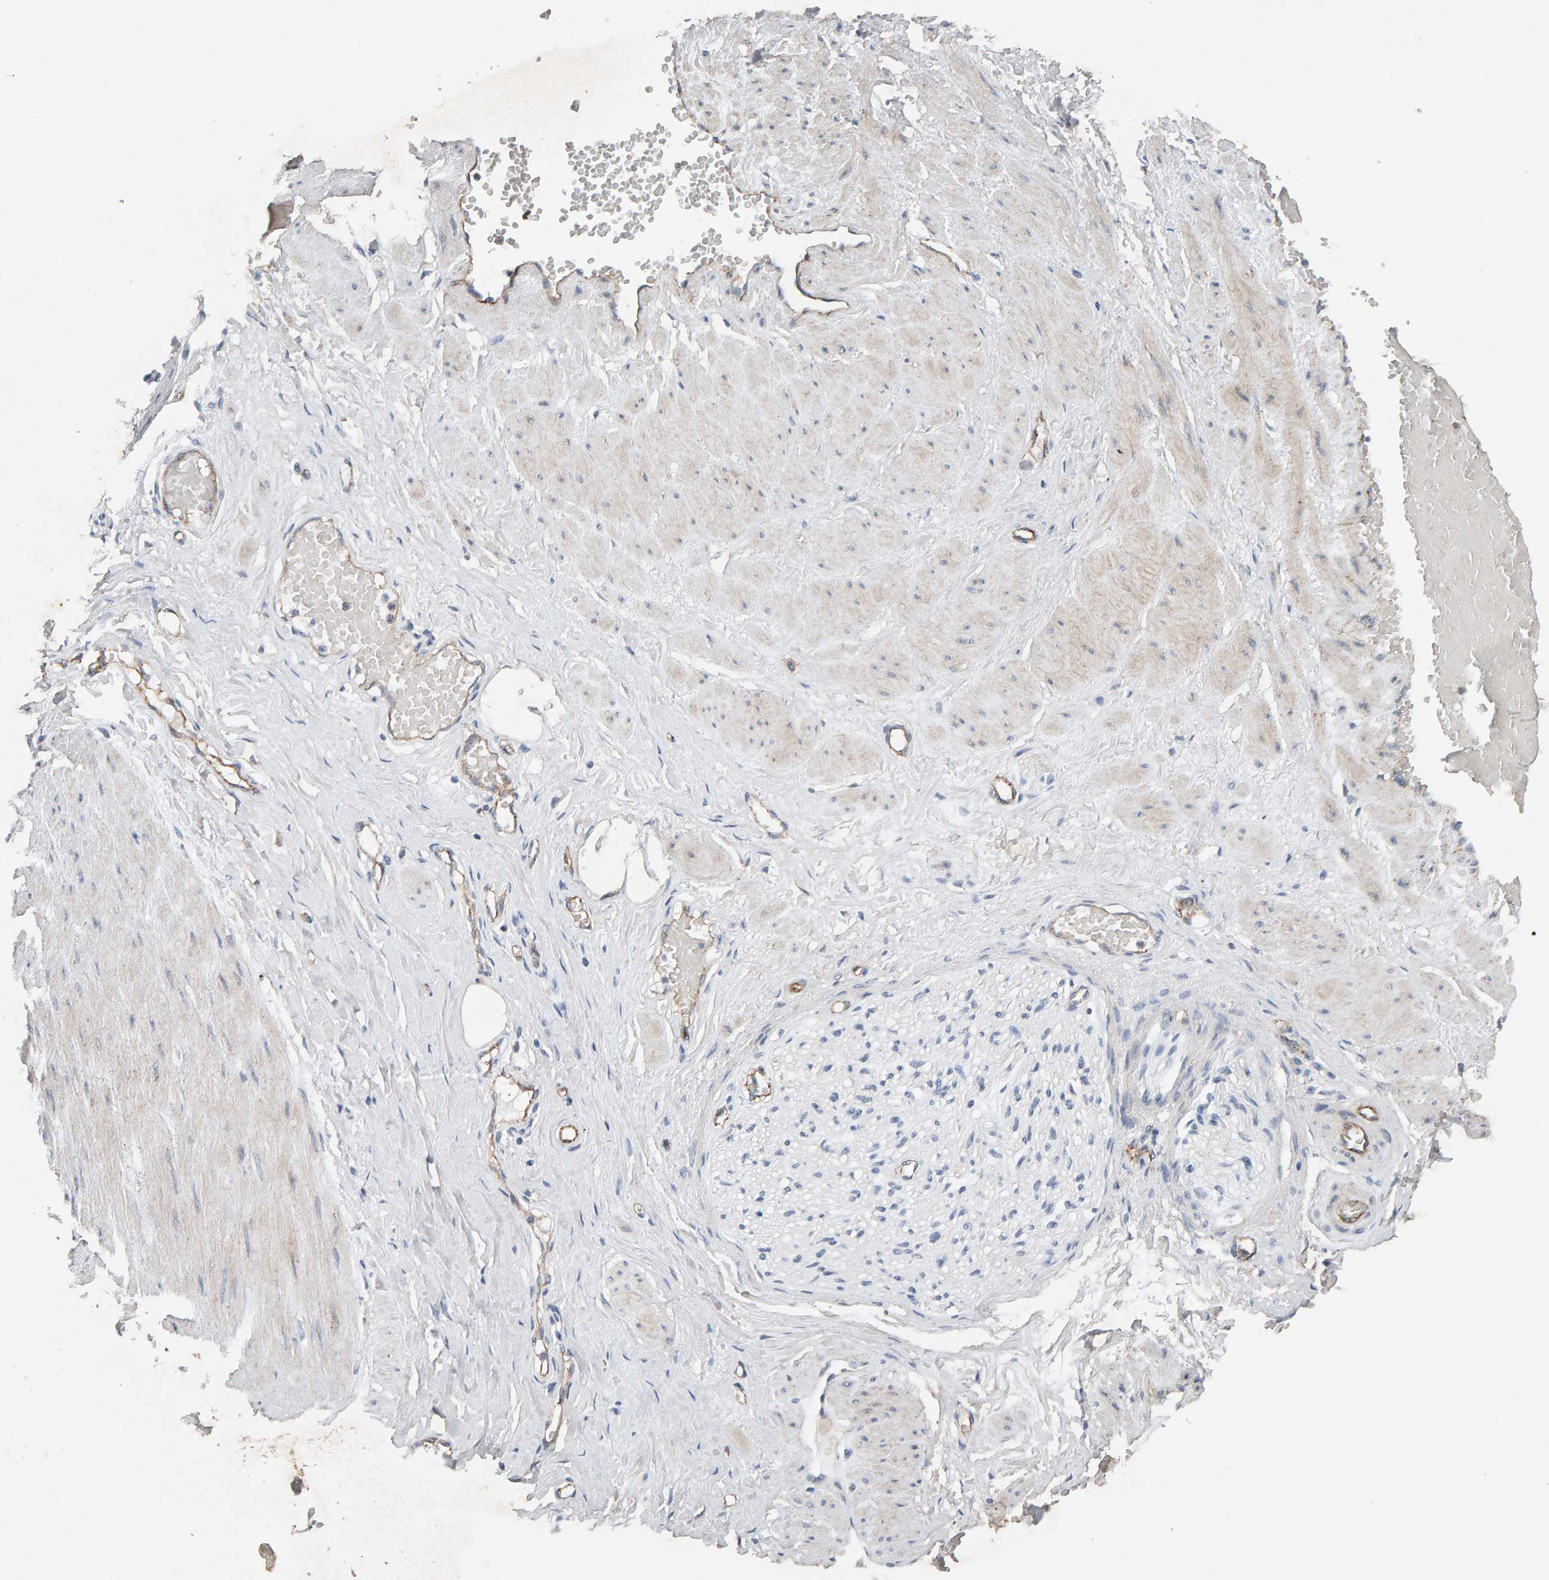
{"staining": {"intensity": "negative", "quantity": "none", "location": "none"}, "tissue": "soft tissue", "cell_type": "Fibroblasts", "image_type": "normal", "snomed": [{"axis": "morphology", "description": "Normal tissue, NOS"}, {"axis": "topography", "description": "Soft tissue"}, {"axis": "topography", "description": "Vascular tissue"}], "caption": "Immunohistochemistry (IHC) histopathology image of unremarkable human soft tissue stained for a protein (brown), which displays no staining in fibroblasts.", "gene": "PTPRM", "patient": {"sex": "female", "age": 35}}